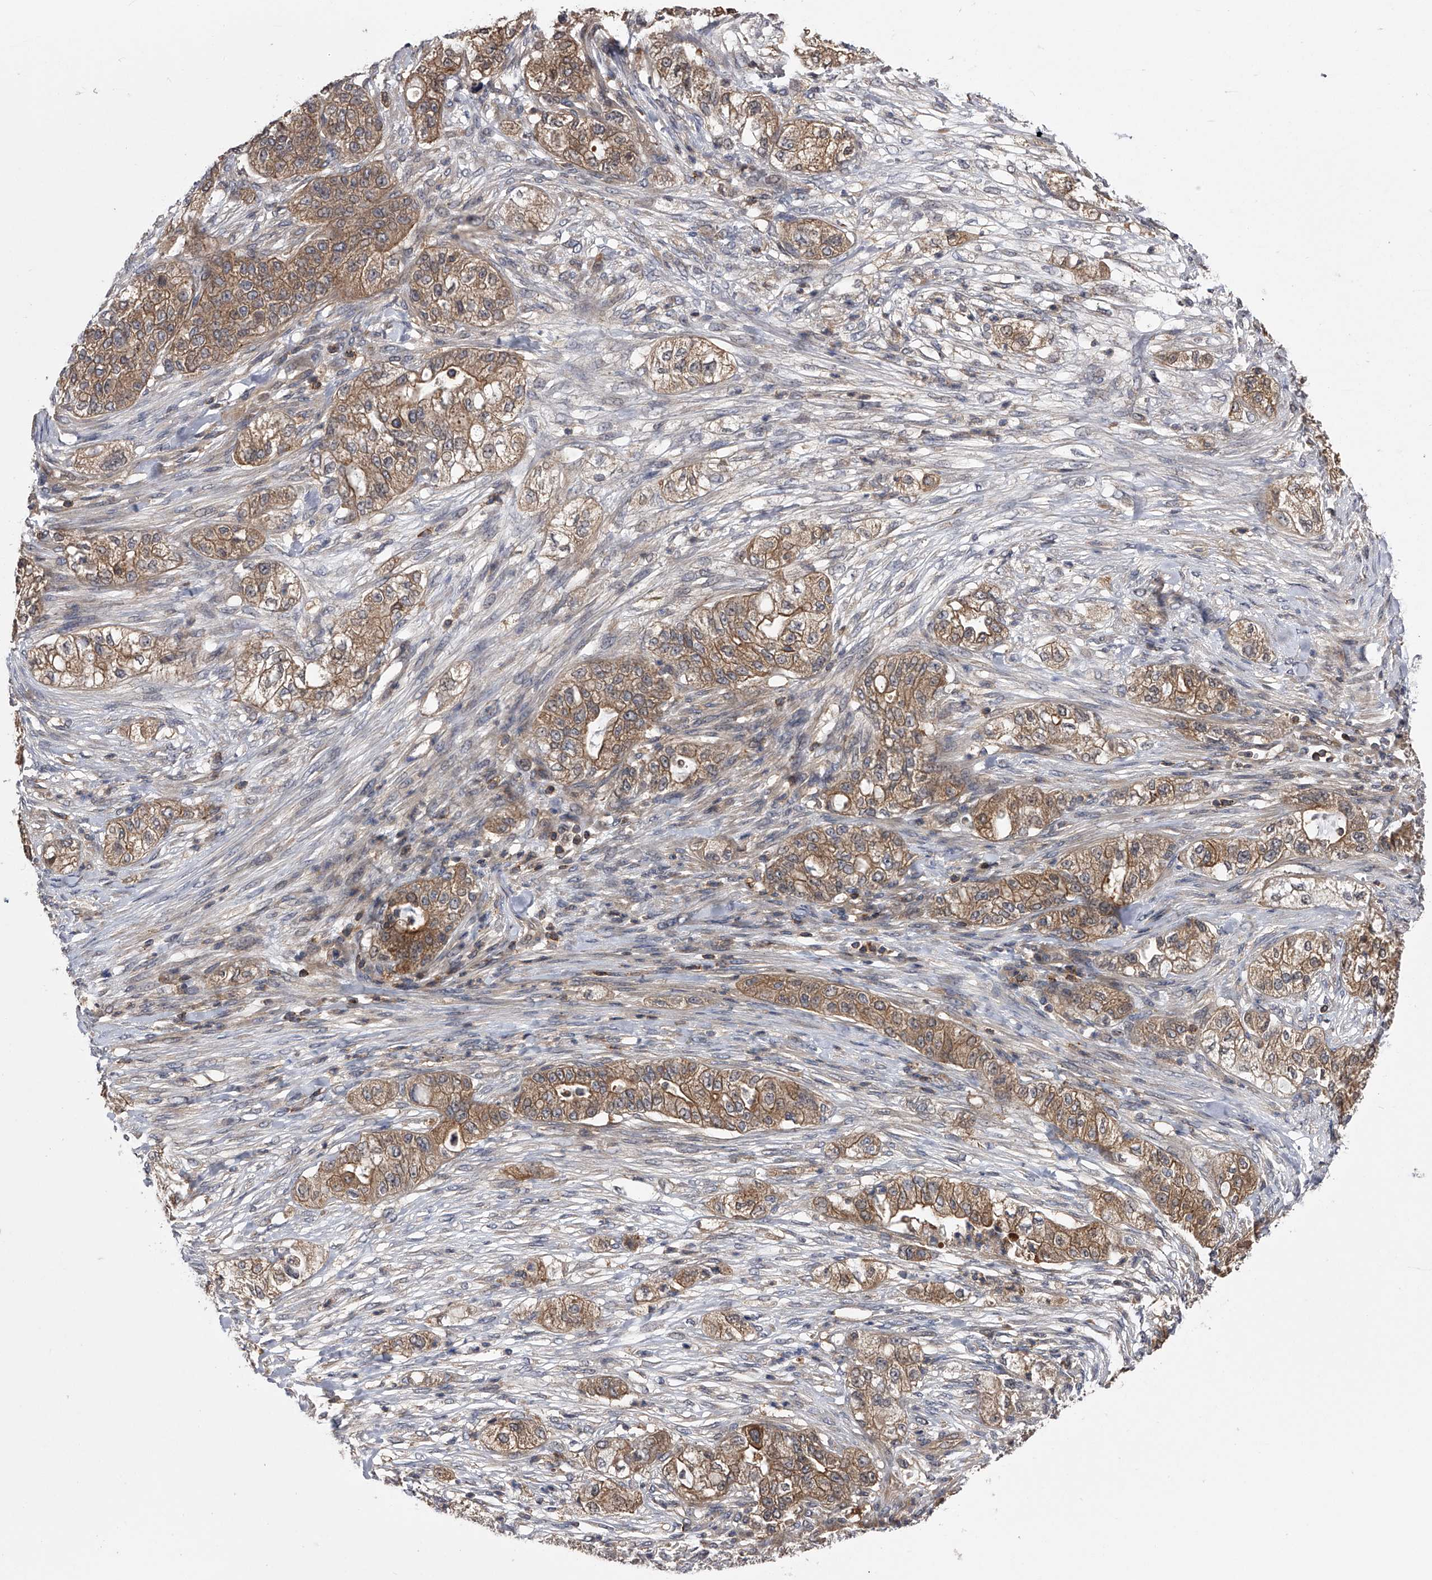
{"staining": {"intensity": "moderate", "quantity": ">75%", "location": "cytoplasmic/membranous"}, "tissue": "pancreatic cancer", "cell_type": "Tumor cells", "image_type": "cancer", "snomed": [{"axis": "morphology", "description": "Adenocarcinoma, NOS"}, {"axis": "topography", "description": "Pancreas"}], "caption": "A photomicrograph showing moderate cytoplasmic/membranous staining in about >75% of tumor cells in pancreatic cancer (adenocarcinoma), as visualized by brown immunohistochemical staining.", "gene": "PAN3", "patient": {"sex": "female", "age": 78}}